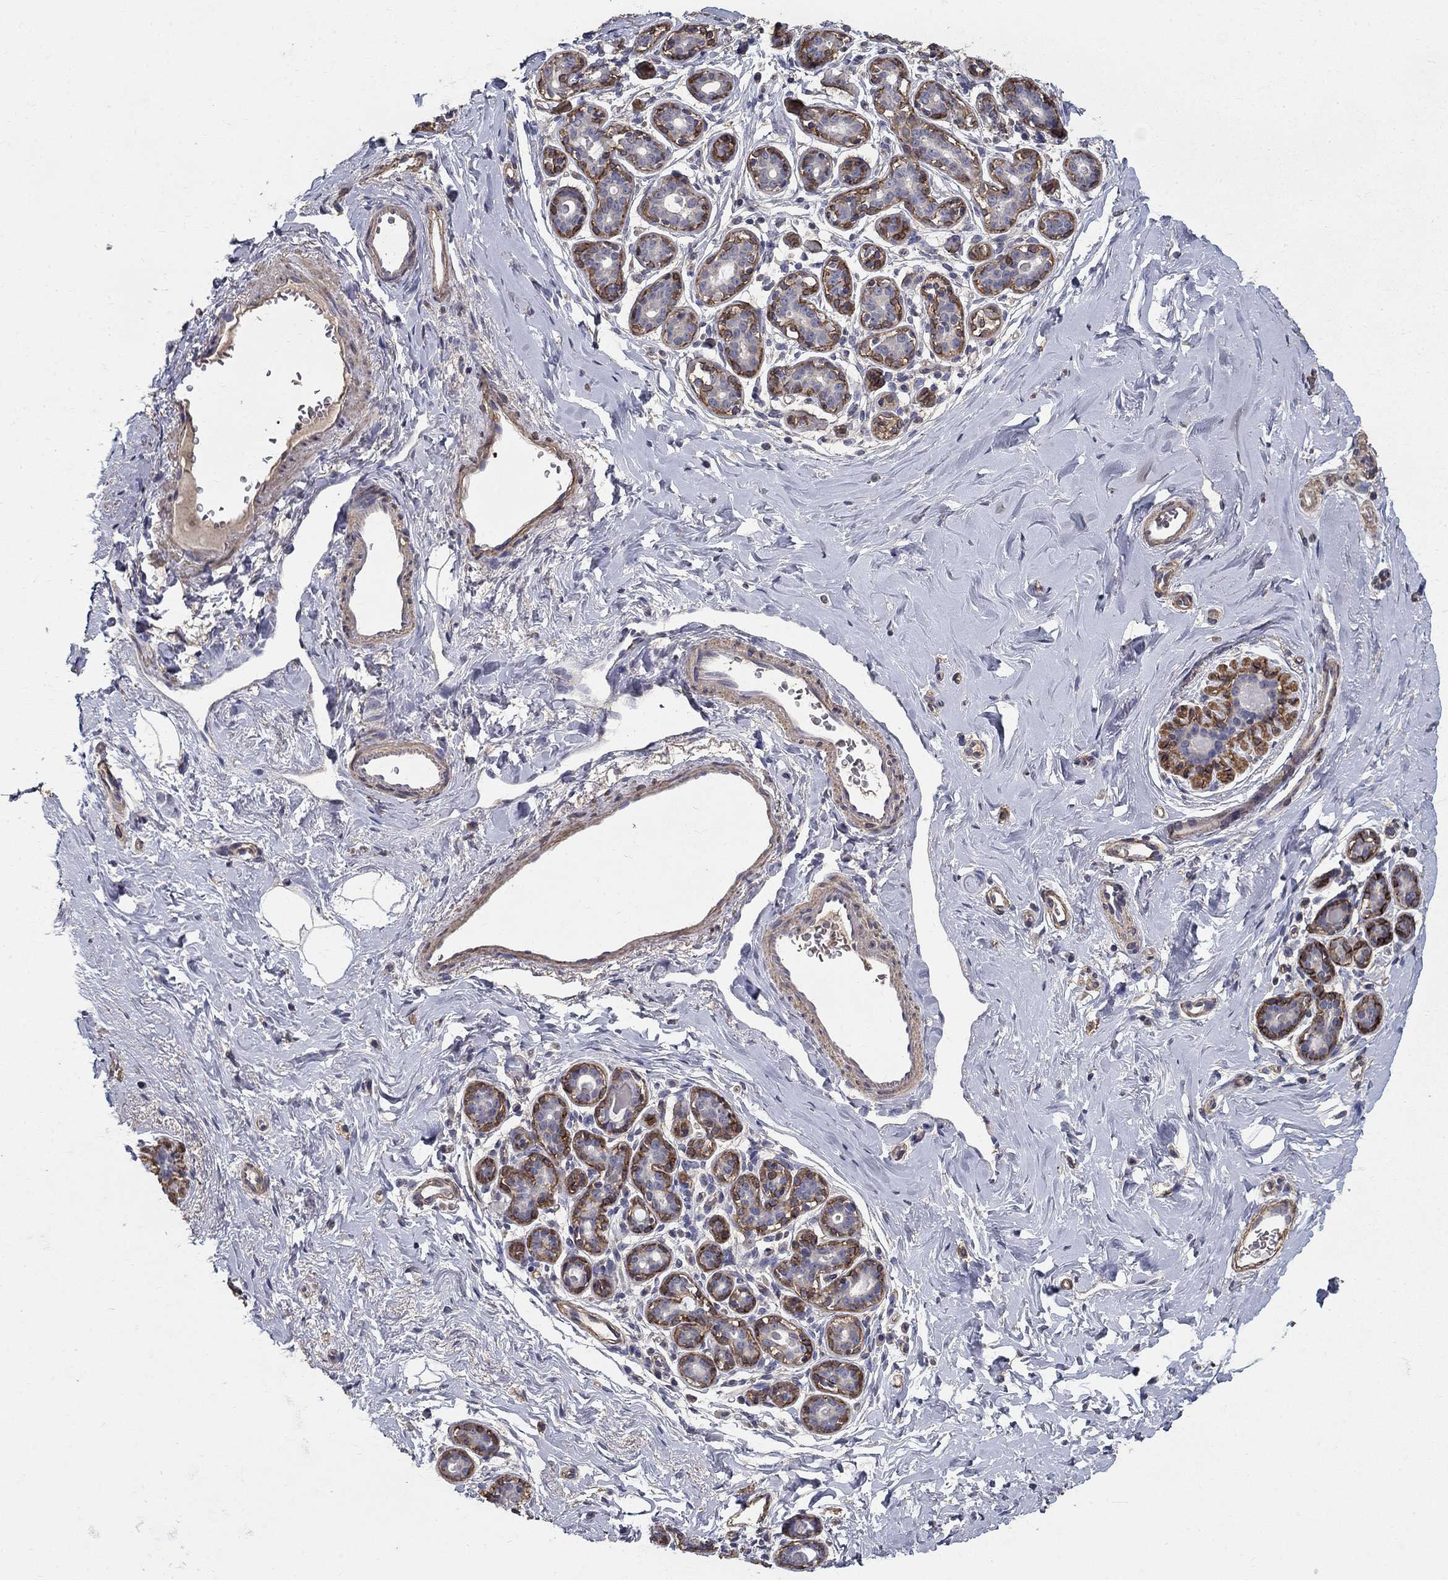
{"staining": {"intensity": "negative", "quantity": "none", "location": "none"}, "tissue": "breast", "cell_type": "Adipocytes", "image_type": "normal", "snomed": [{"axis": "morphology", "description": "Normal tissue, NOS"}, {"axis": "topography", "description": "Skin"}, {"axis": "topography", "description": "Breast"}], "caption": "Adipocytes show no significant protein expression in unremarkable breast. (DAB immunohistochemistry with hematoxylin counter stain).", "gene": "MPP2", "patient": {"sex": "female", "age": 43}}